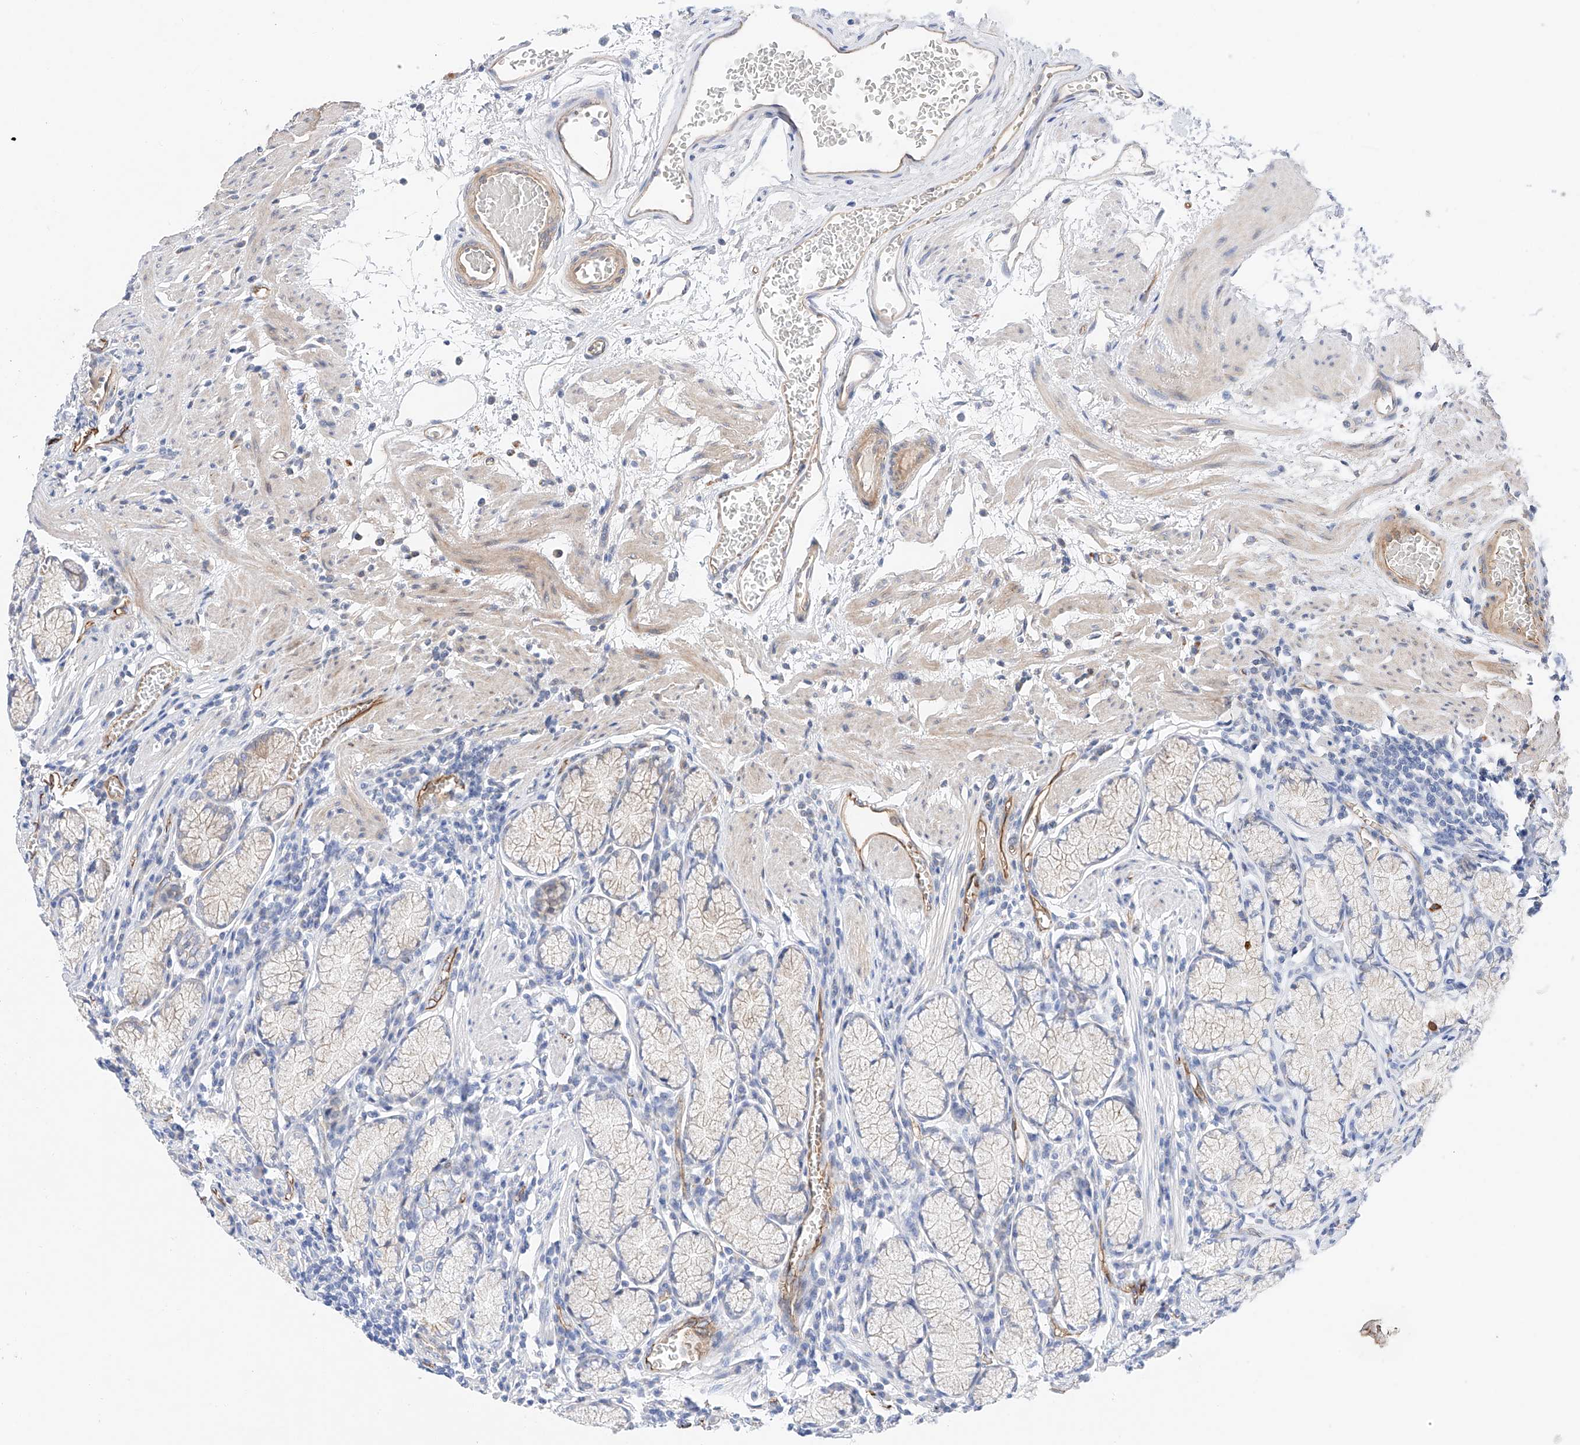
{"staining": {"intensity": "weak", "quantity": "<25%", "location": "cytoplasmic/membranous"}, "tissue": "stomach", "cell_type": "Glandular cells", "image_type": "normal", "snomed": [{"axis": "morphology", "description": "Normal tissue, NOS"}, {"axis": "topography", "description": "Stomach"}], "caption": "Immunohistochemistry histopathology image of normal stomach: human stomach stained with DAB (3,3'-diaminobenzidine) demonstrates no significant protein expression in glandular cells. (DAB IHC with hematoxylin counter stain).", "gene": "SBSPON", "patient": {"sex": "male", "age": 55}}